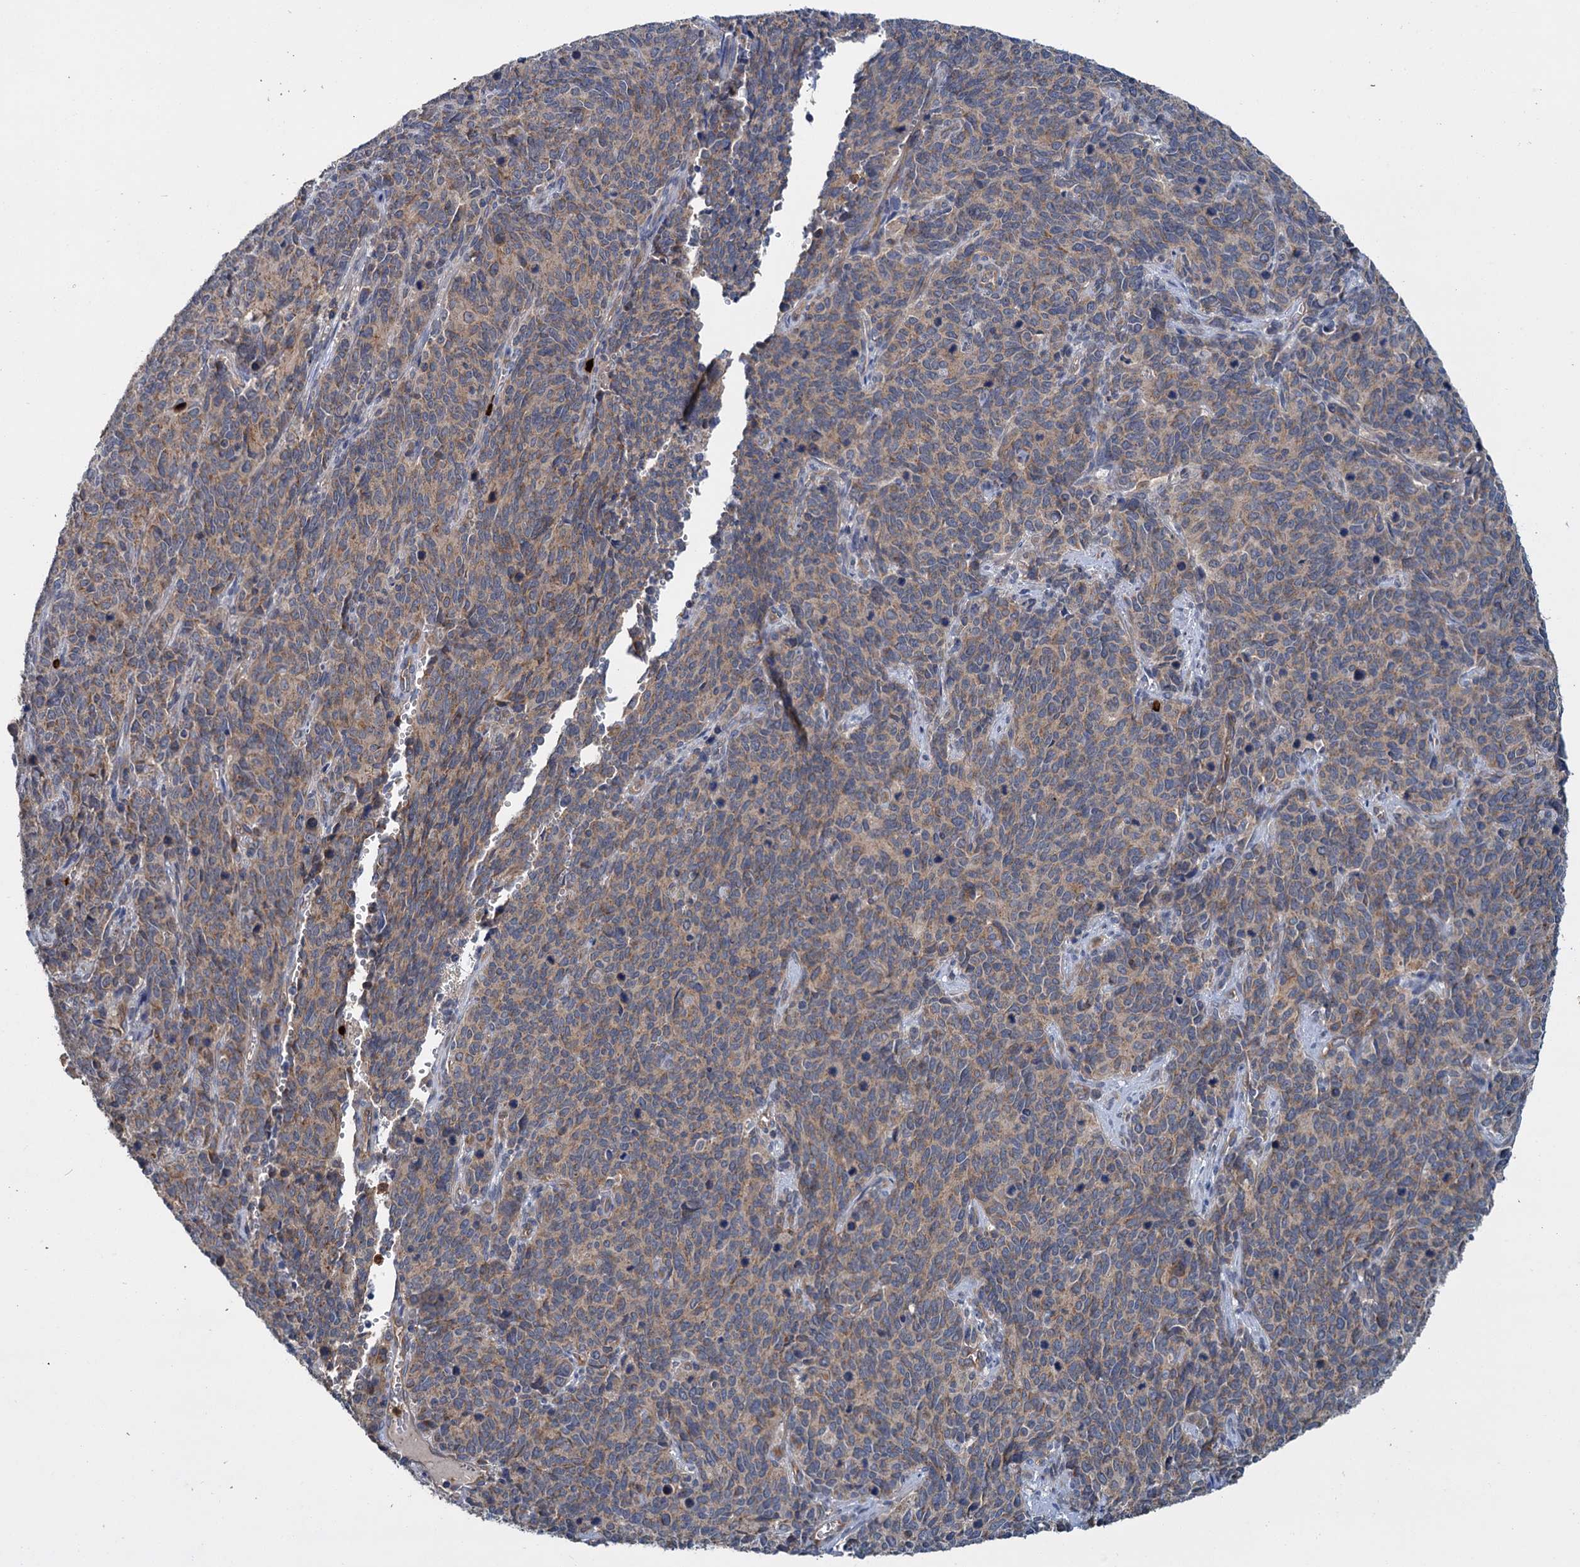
{"staining": {"intensity": "weak", "quantity": ">75%", "location": "cytoplasmic/membranous"}, "tissue": "cervical cancer", "cell_type": "Tumor cells", "image_type": "cancer", "snomed": [{"axis": "morphology", "description": "Squamous cell carcinoma, NOS"}, {"axis": "topography", "description": "Cervix"}], "caption": "Protein staining shows weak cytoplasmic/membranous expression in approximately >75% of tumor cells in cervical squamous cell carcinoma.", "gene": "DYNC2H1", "patient": {"sex": "female", "age": 60}}